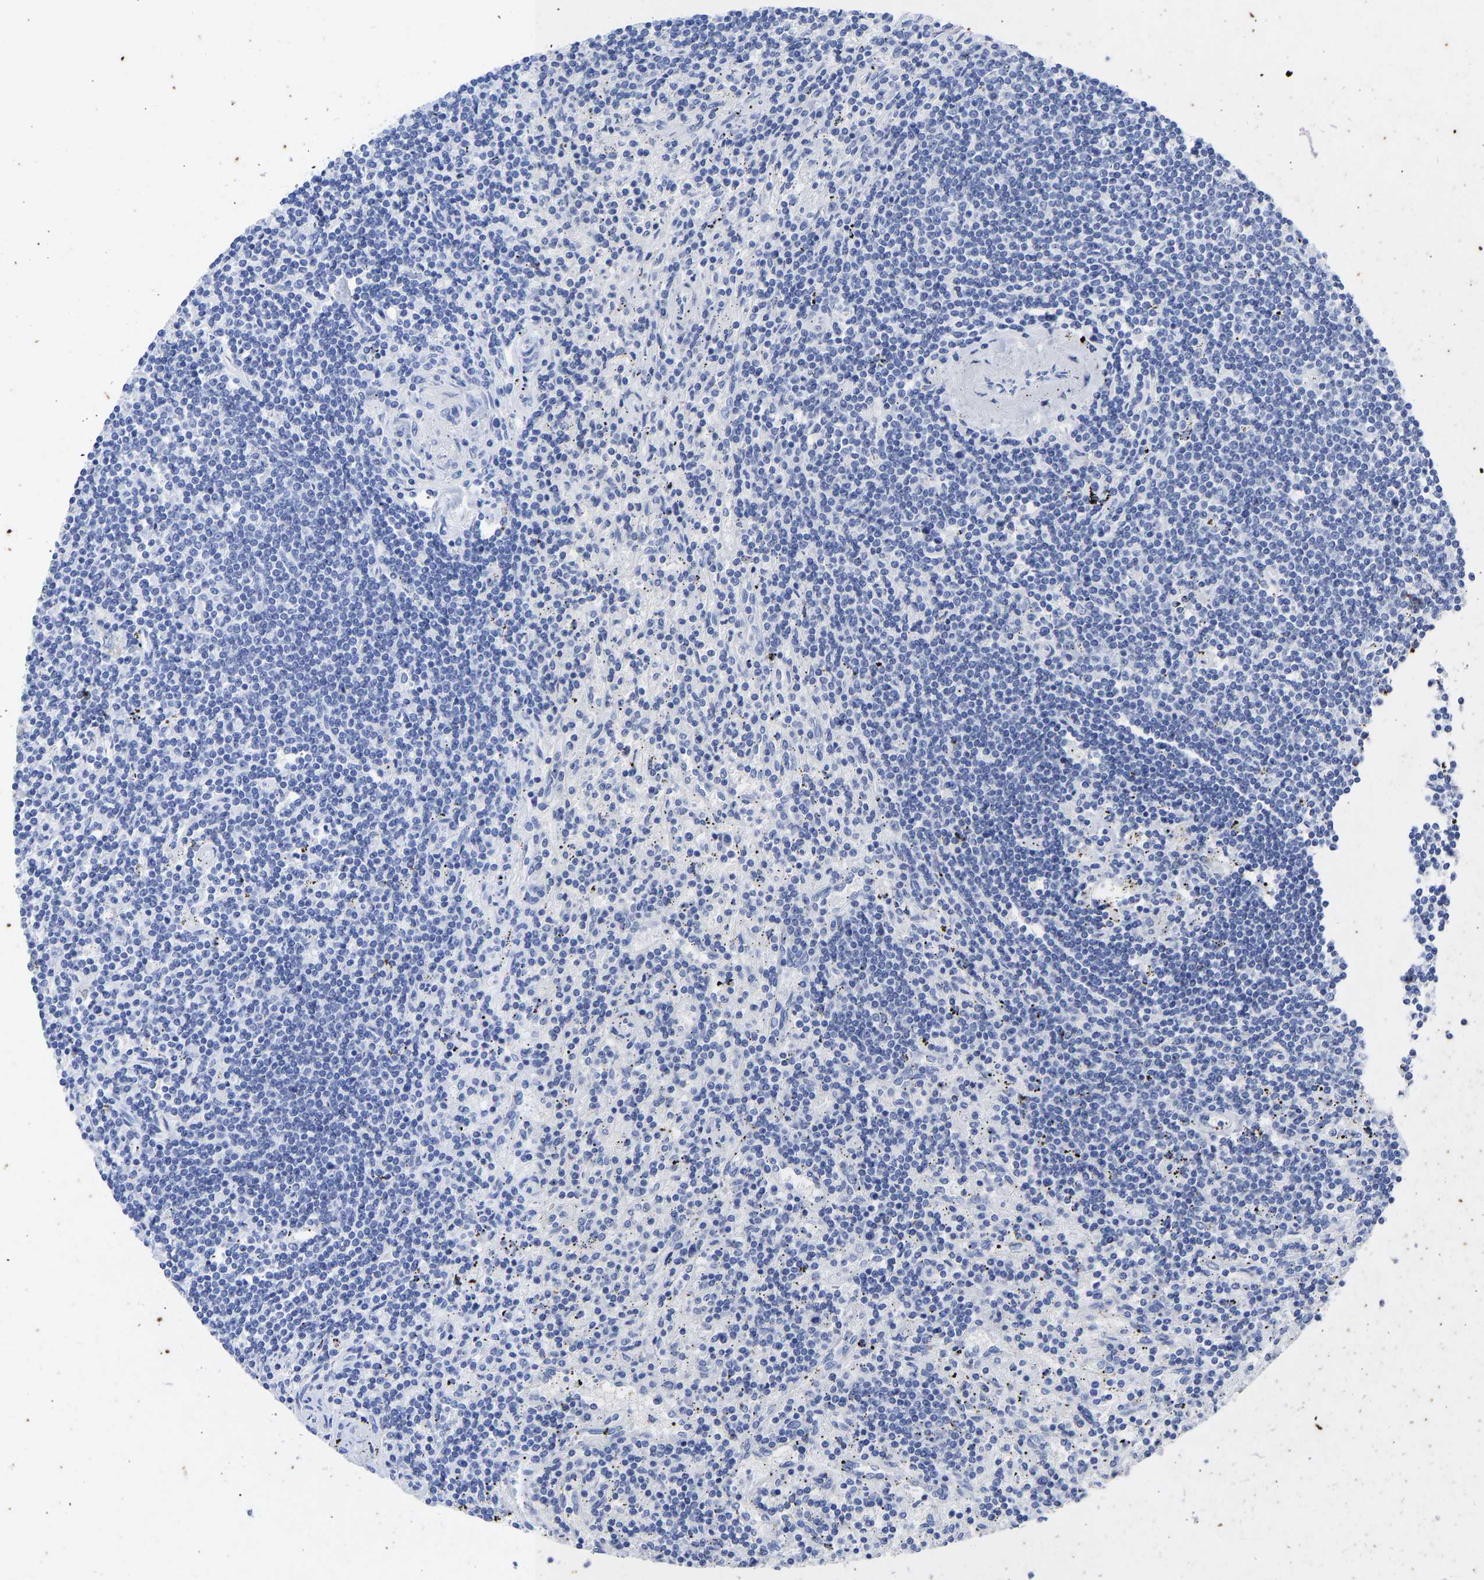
{"staining": {"intensity": "negative", "quantity": "none", "location": "none"}, "tissue": "lymphoma", "cell_type": "Tumor cells", "image_type": "cancer", "snomed": [{"axis": "morphology", "description": "Malignant lymphoma, non-Hodgkin's type, Low grade"}, {"axis": "topography", "description": "Spleen"}], "caption": "Protein analysis of lymphoma exhibits no significant staining in tumor cells.", "gene": "KRT1", "patient": {"sex": "male", "age": 76}}